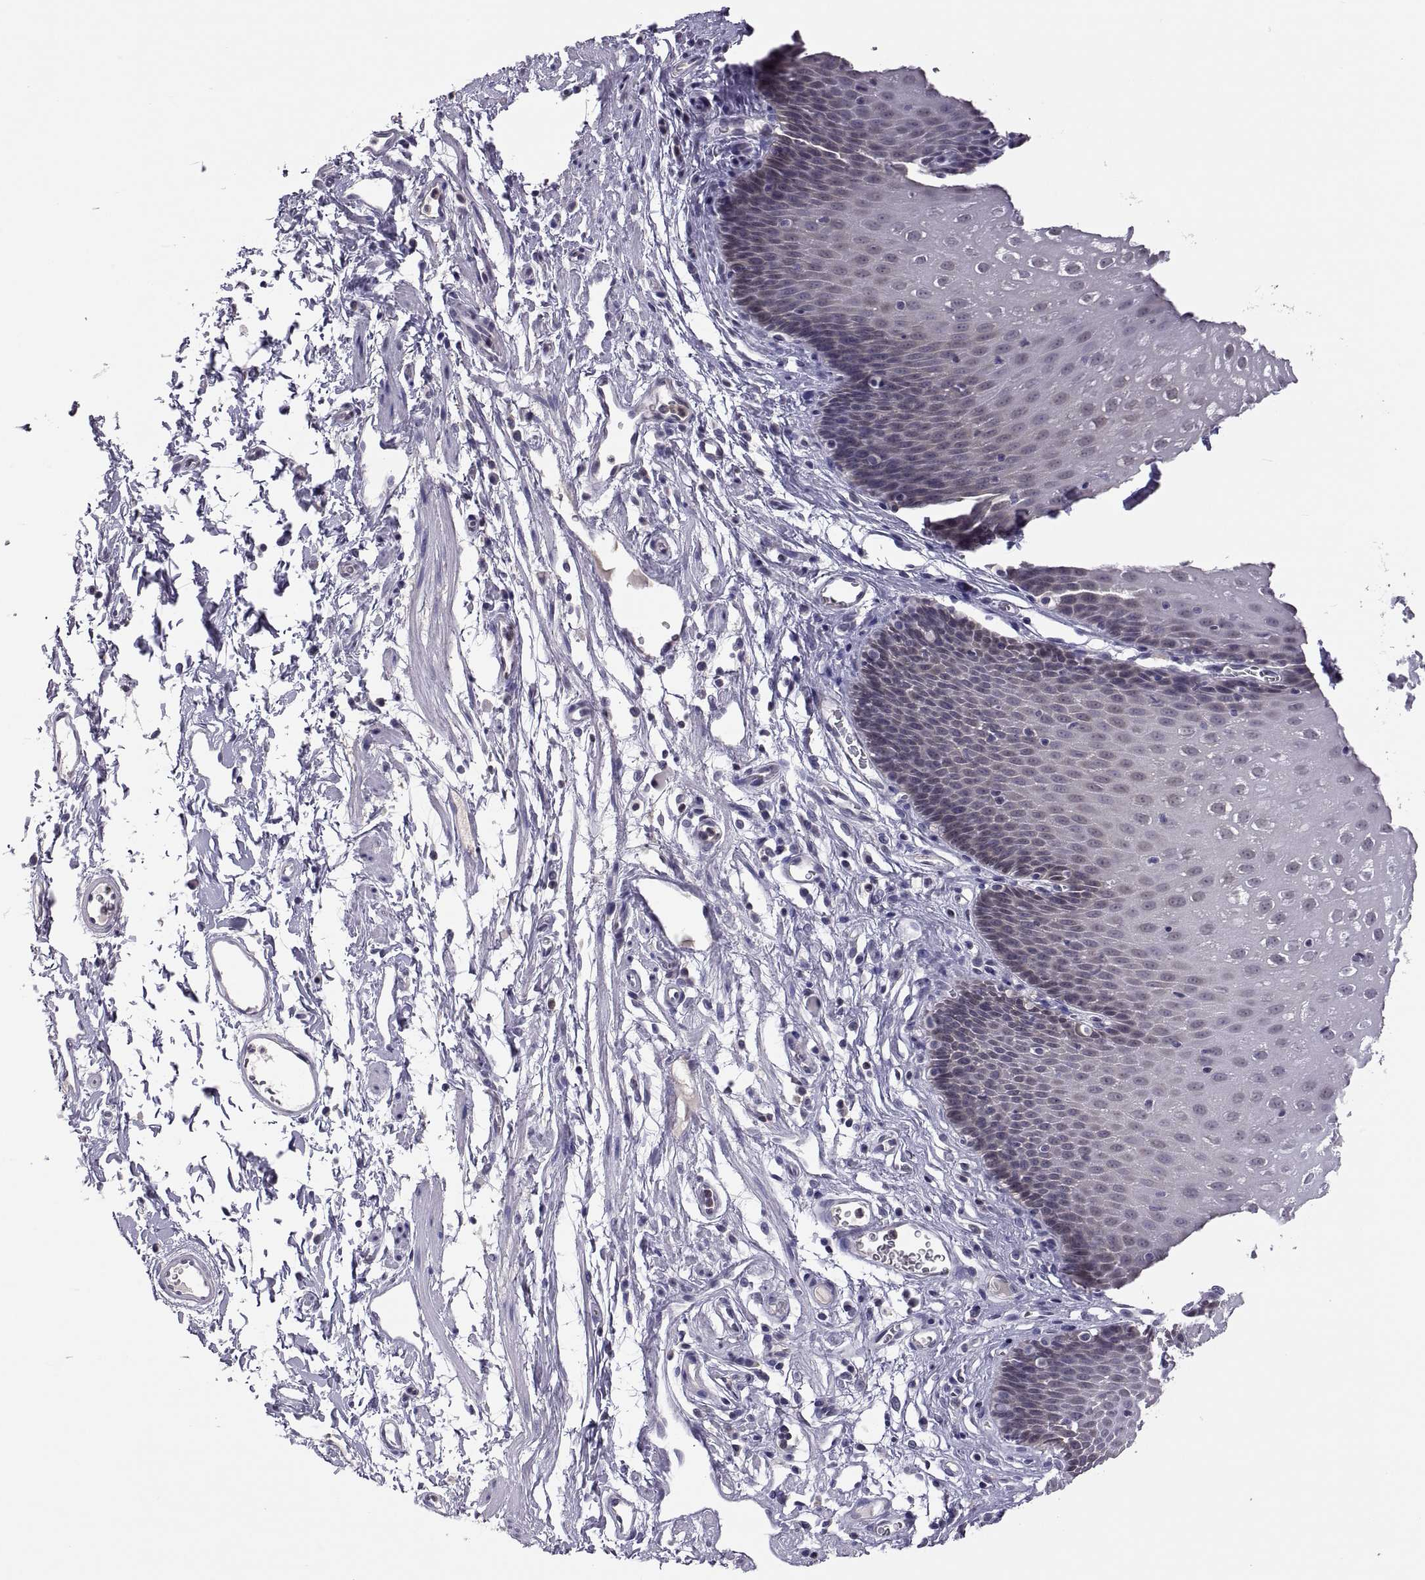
{"staining": {"intensity": "negative", "quantity": "none", "location": "none"}, "tissue": "esophagus", "cell_type": "Squamous epithelial cells", "image_type": "normal", "snomed": [{"axis": "morphology", "description": "Normal tissue, NOS"}, {"axis": "topography", "description": "Esophagus"}], "caption": "IHC of unremarkable human esophagus exhibits no expression in squamous epithelial cells.", "gene": "FGF9", "patient": {"sex": "male", "age": 72}}